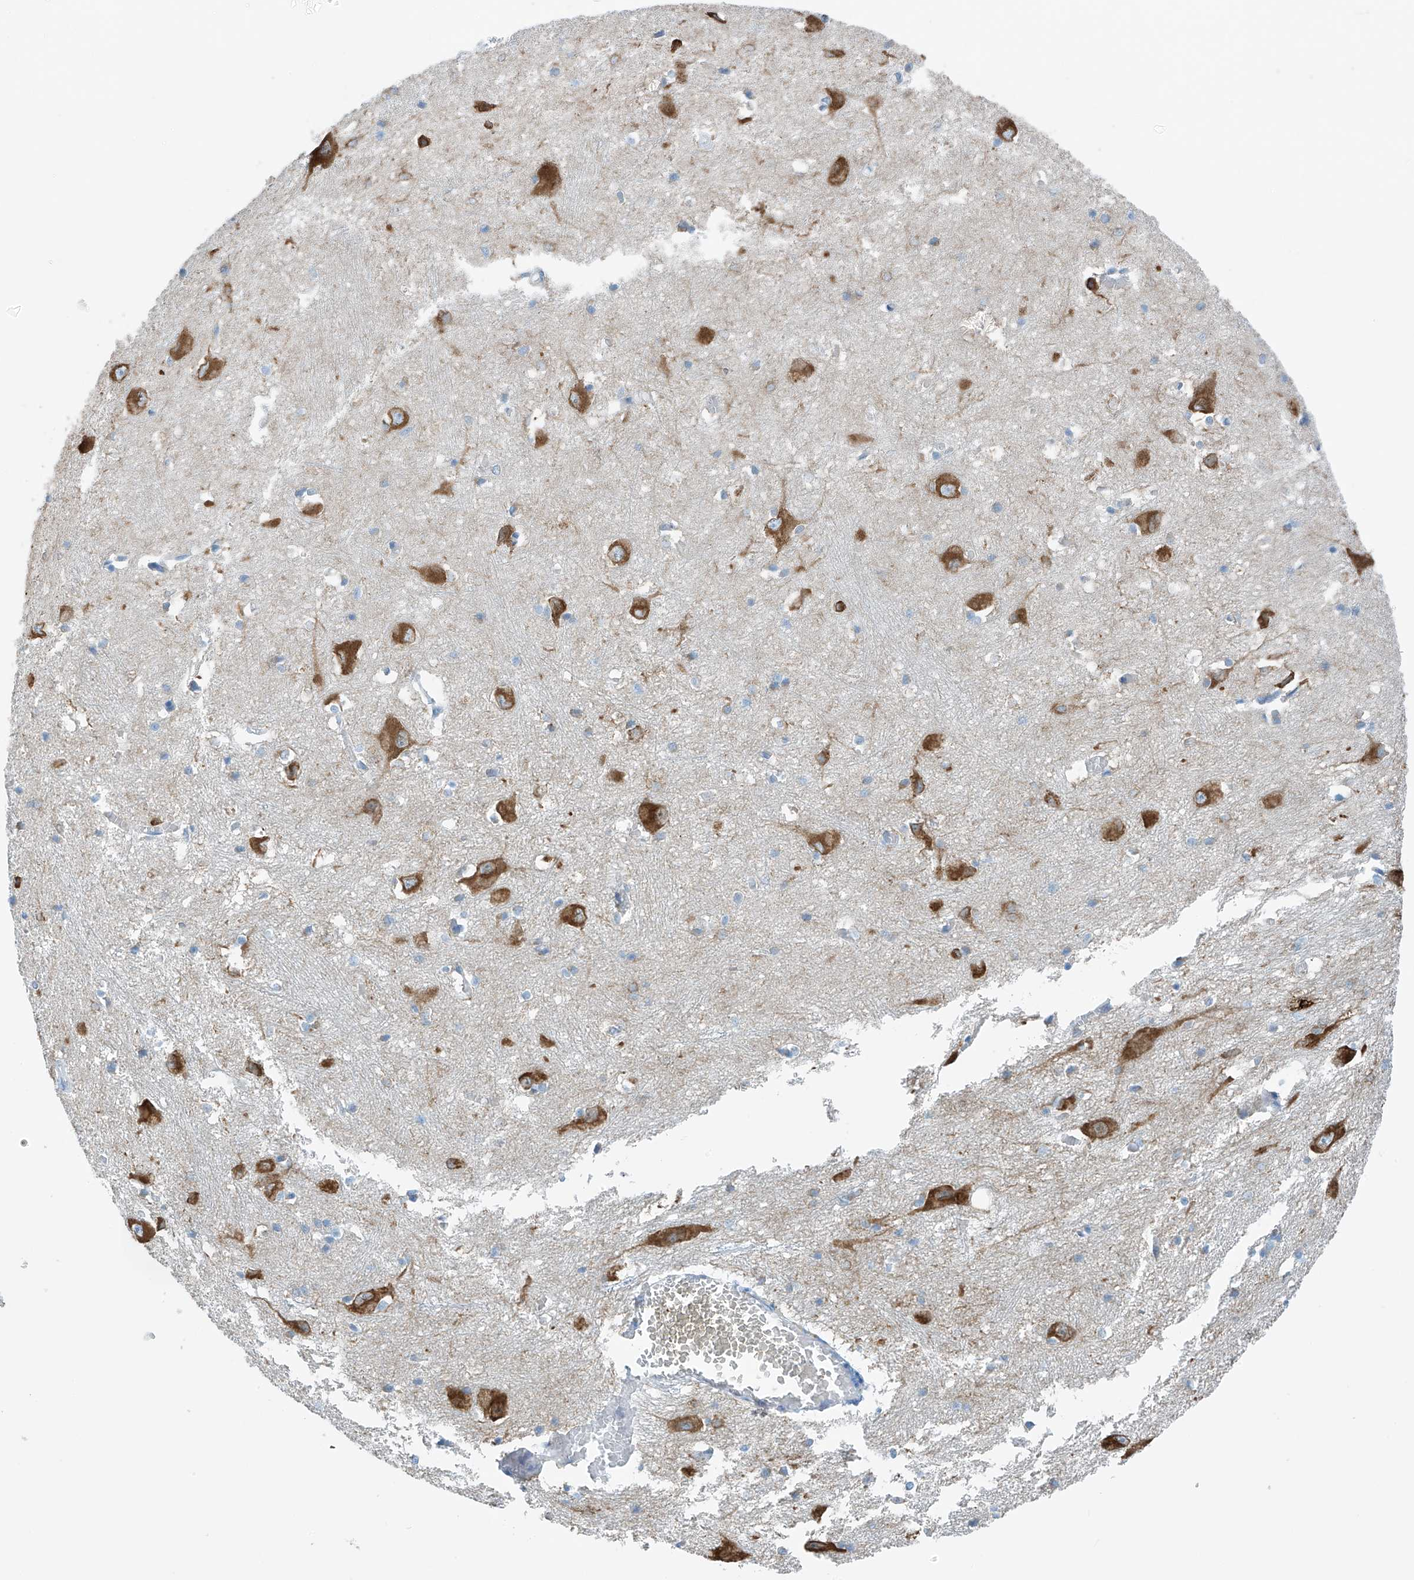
{"staining": {"intensity": "moderate", "quantity": "<25%", "location": "cytoplasmic/membranous"}, "tissue": "caudate", "cell_type": "Glial cells", "image_type": "normal", "snomed": [{"axis": "morphology", "description": "Normal tissue, NOS"}, {"axis": "topography", "description": "Lateral ventricle wall"}], "caption": "A histopathology image of caudate stained for a protein reveals moderate cytoplasmic/membranous brown staining in glial cells. The protein of interest is shown in brown color, while the nuclei are stained blue.", "gene": "RCN2", "patient": {"sex": "male", "age": 37}}